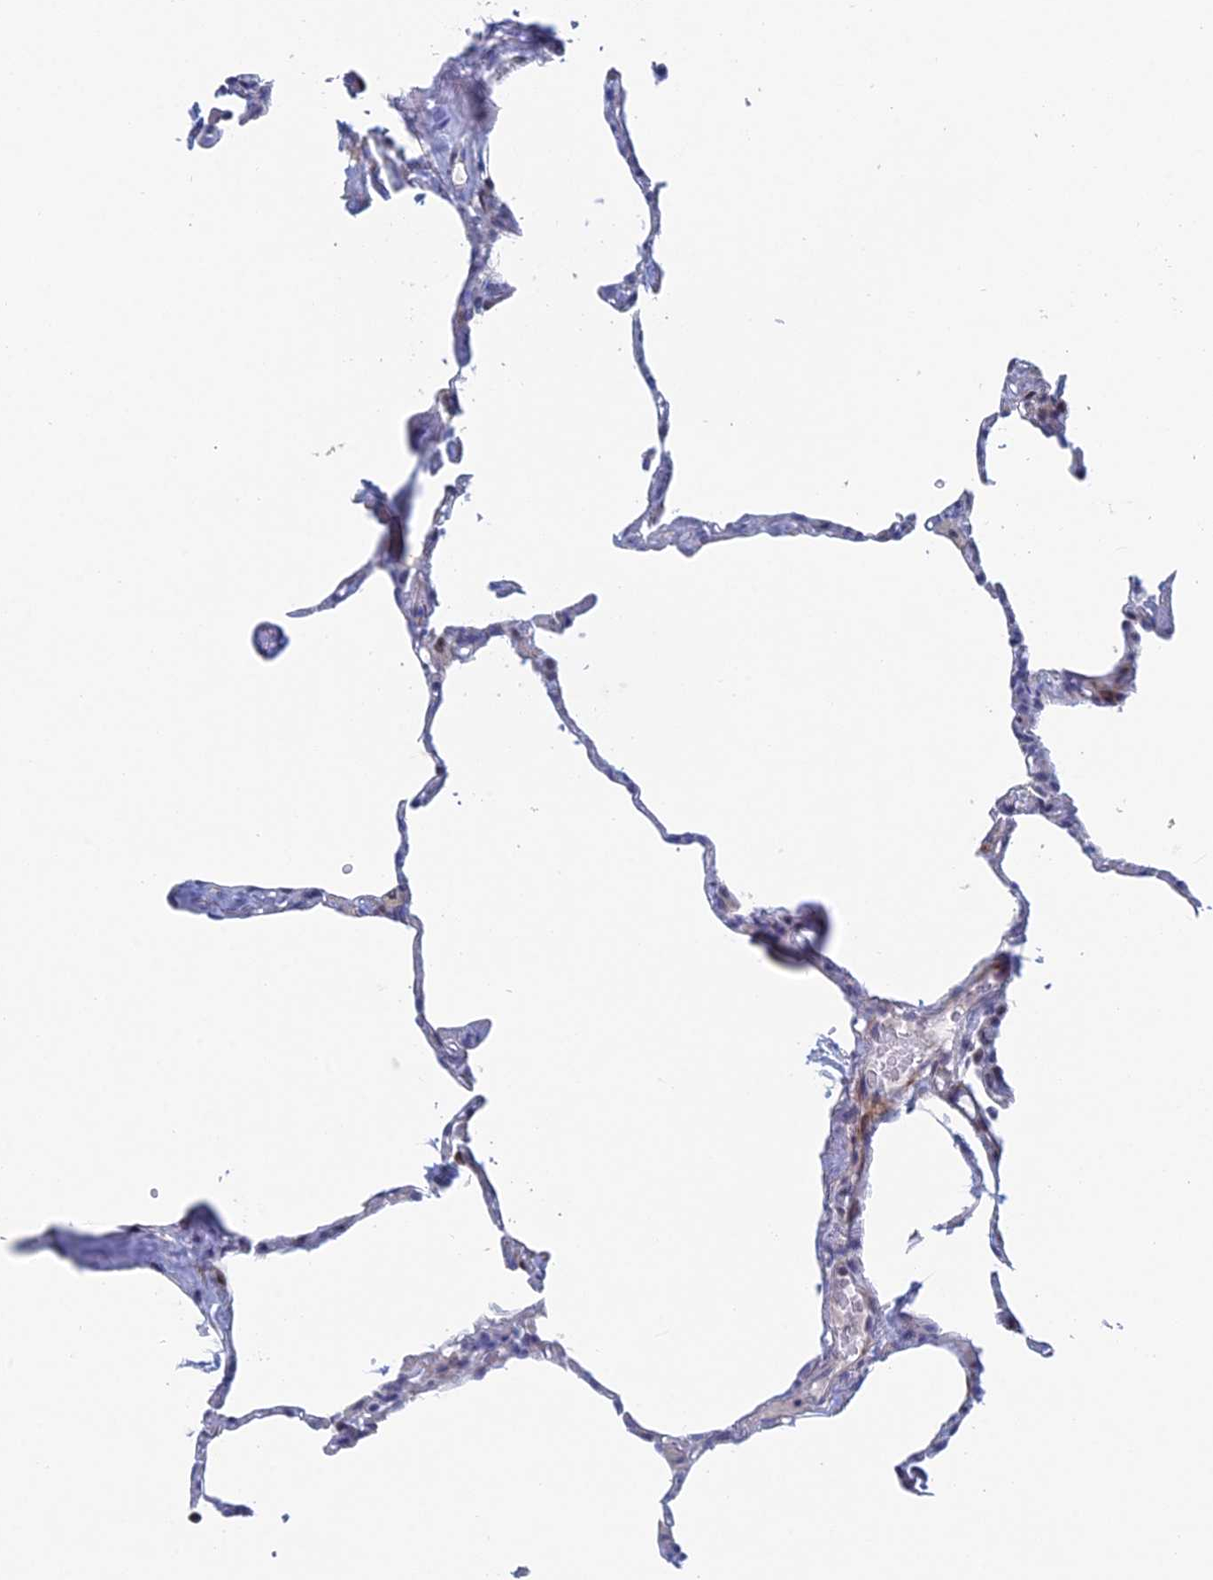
{"staining": {"intensity": "negative", "quantity": "none", "location": "none"}, "tissue": "lung", "cell_type": "Alveolar cells", "image_type": "normal", "snomed": [{"axis": "morphology", "description": "Normal tissue, NOS"}, {"axis": "topography", "description": "Lung"}], "caption": "The image displays no significant staining in alveolar cells of lung. (Immunohistochemistry (ihc), brightfield microscopy, high magnification).", "gene": "DRGX", "patient": {"sex": "male", "age": 65}}